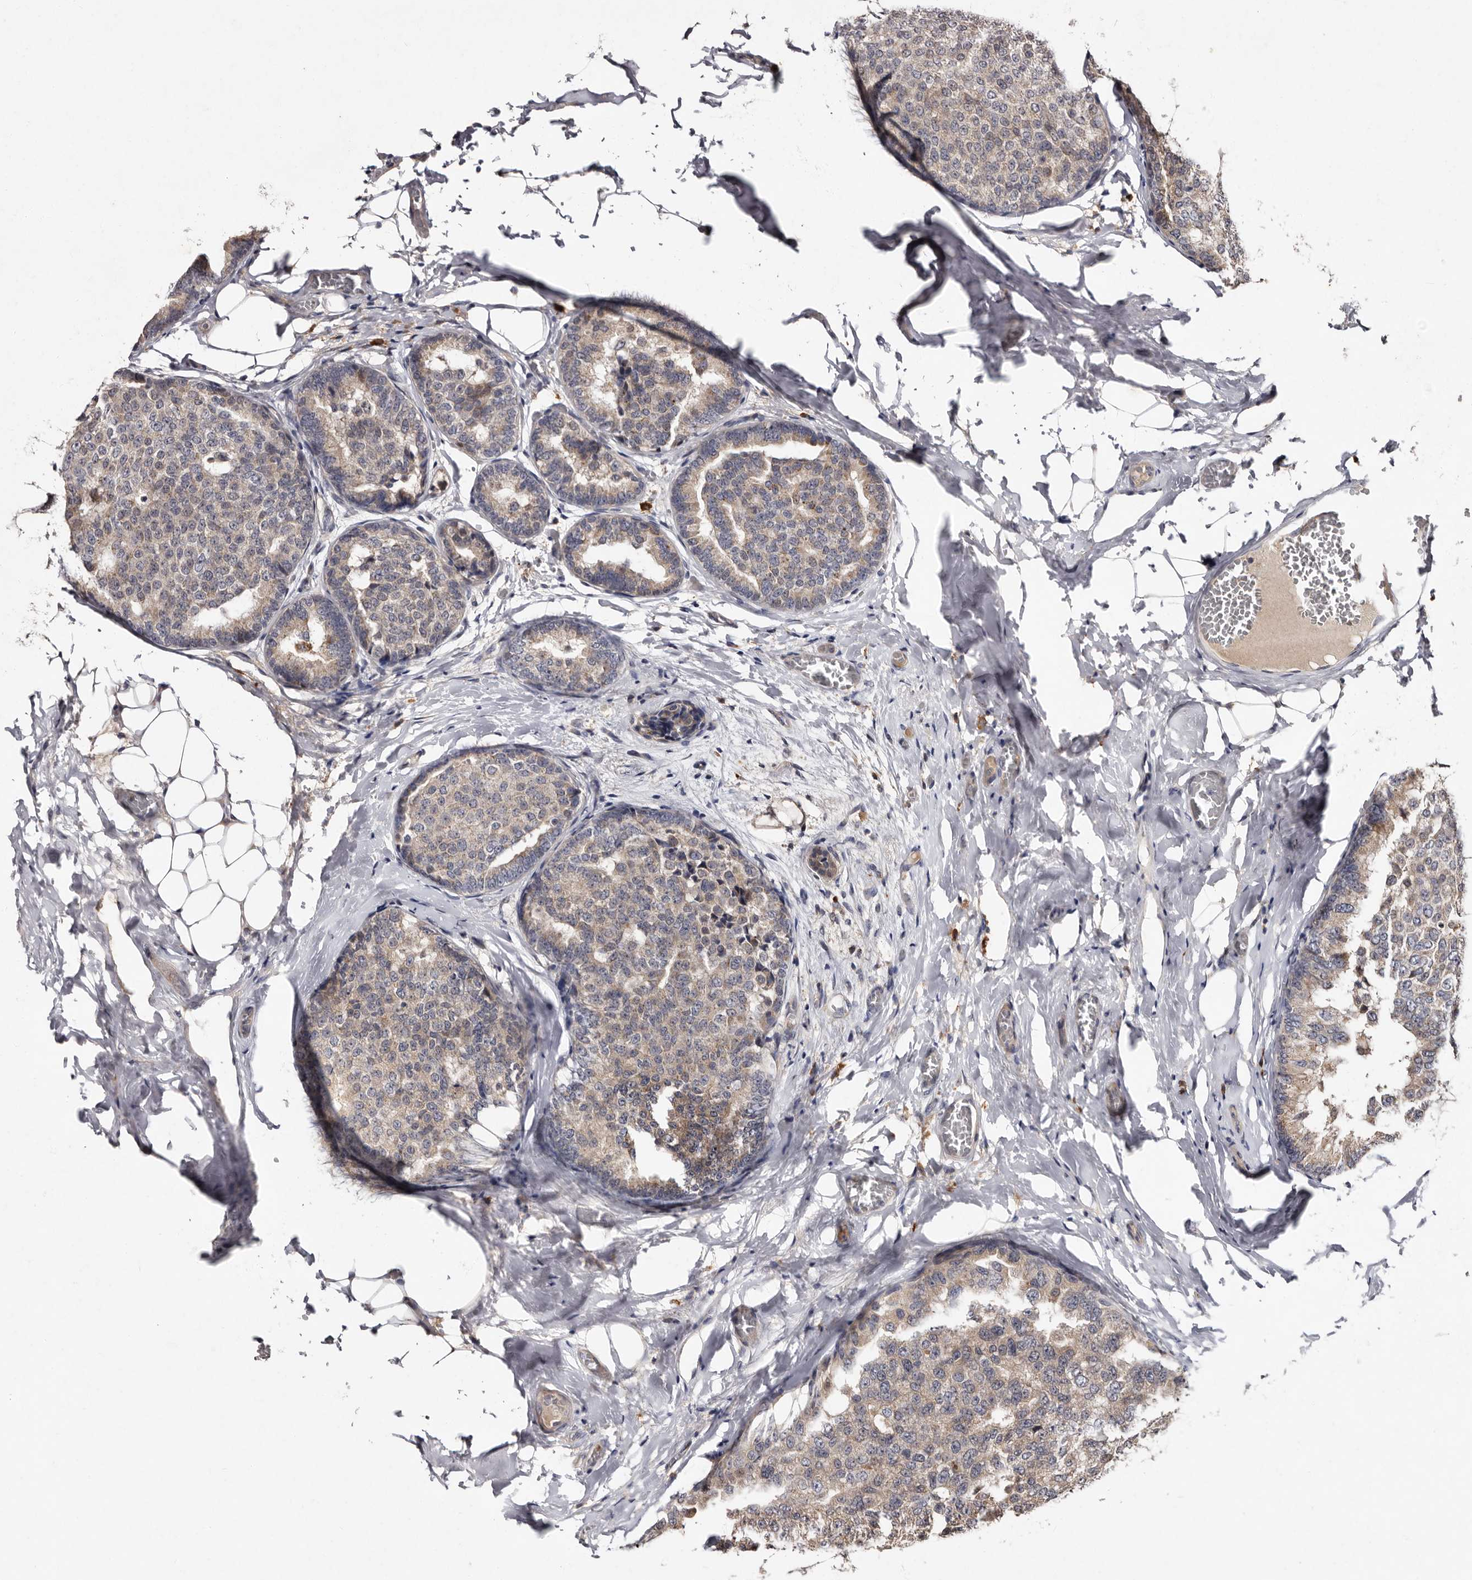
{"staining": {"intensity": "weak", "quantity": "<25%", "location": "cytoplasmic/membranous"}, "tissue": "breast cancer", "cell_type": "Tumor cells", "image_type": "cancer", "snomed": [{"axis": "morphology", "description": "Normal tissue, NOS"}, {"axis": "morphology", "description": "Duct carcinoma"}, {"axis": "topography", "description": "Breast"}], "caption": "Immunohistochemistry micrograph of human breast intraductal carcinoma stained for a protein (brown), which displays no expression in tumor cells. (DAB (3,3'-diaminobenzidine) immunohistochemistry (IHC), high magnification).", "gene": "DNPH1", "patient": {"sex": "female", "age": 43}}